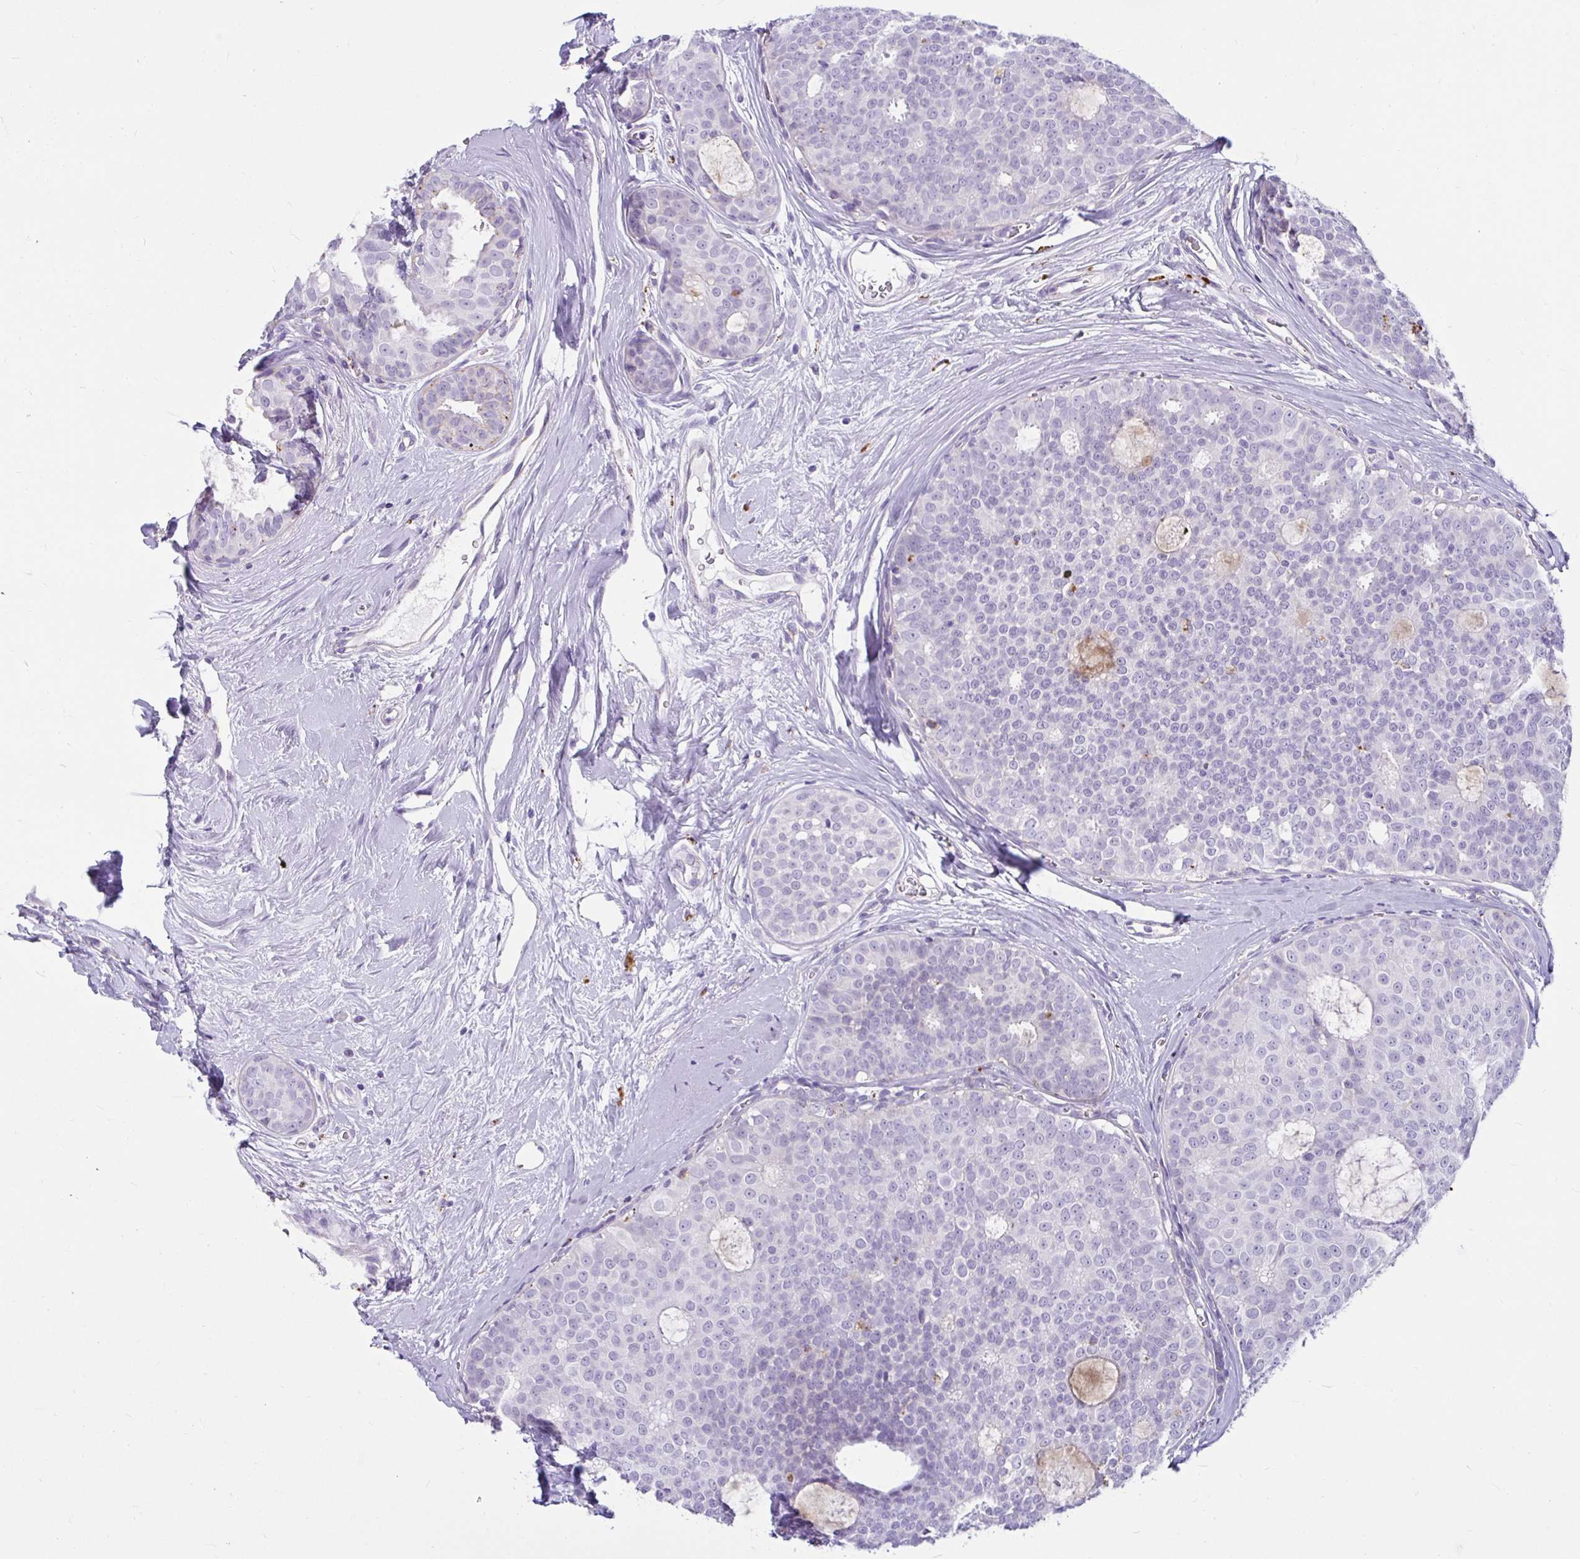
{"staining": {"intensity": "negative", "quantity": "none", "location": "none"}, "tissue": "breast cancer", "cell_type": "Tumor cells", "image_type": "cancer", "snomed": [{"axis": "morphology", "description": "Duct carcinoma"}, {"axis": "topography", "description": "Breast"}], "caption": "Tumor cells are negative for protein expression in human breast cancer. The staining was performed using DAB (3,3'-diaminobenzidine) to visualize the protein expression in brown, while the nuclei were stained in blue with hematoxylin (Magnification: 20x).", "gene": "CTSZ", "patient": {"sex": "female", "age": 45}}